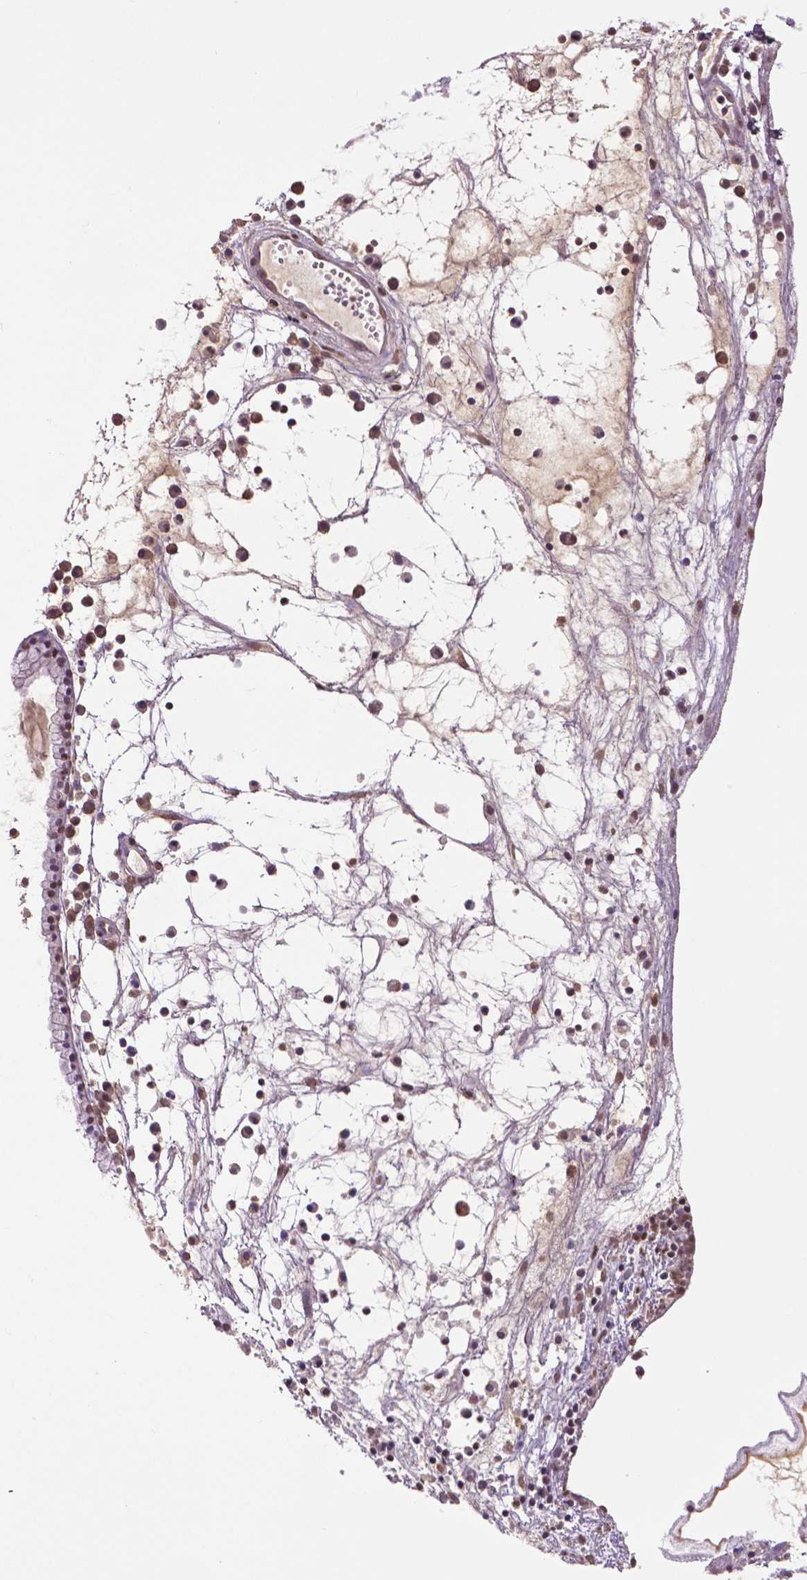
{"staining": {"intensity": "negative", "quantity": "none", "location": "none"}, "tissue": "nasopharynx", "cell_type": "Respiratory epithelial cells", "image_type": "normal", "snomed": [{"axis": "morphology", "description": "Normal tissue, NOS"}, {"axis": "topography", "description": "Nasopharynx"}], "caption": "A photomicrograph of nasopharynx stained for a protein demonstrates no brown staining in respiratory epithelial cells. (DAB IHC, high magnification).", "gene": "RUNX3", "patient": {"sex": "male", "age": 31}}